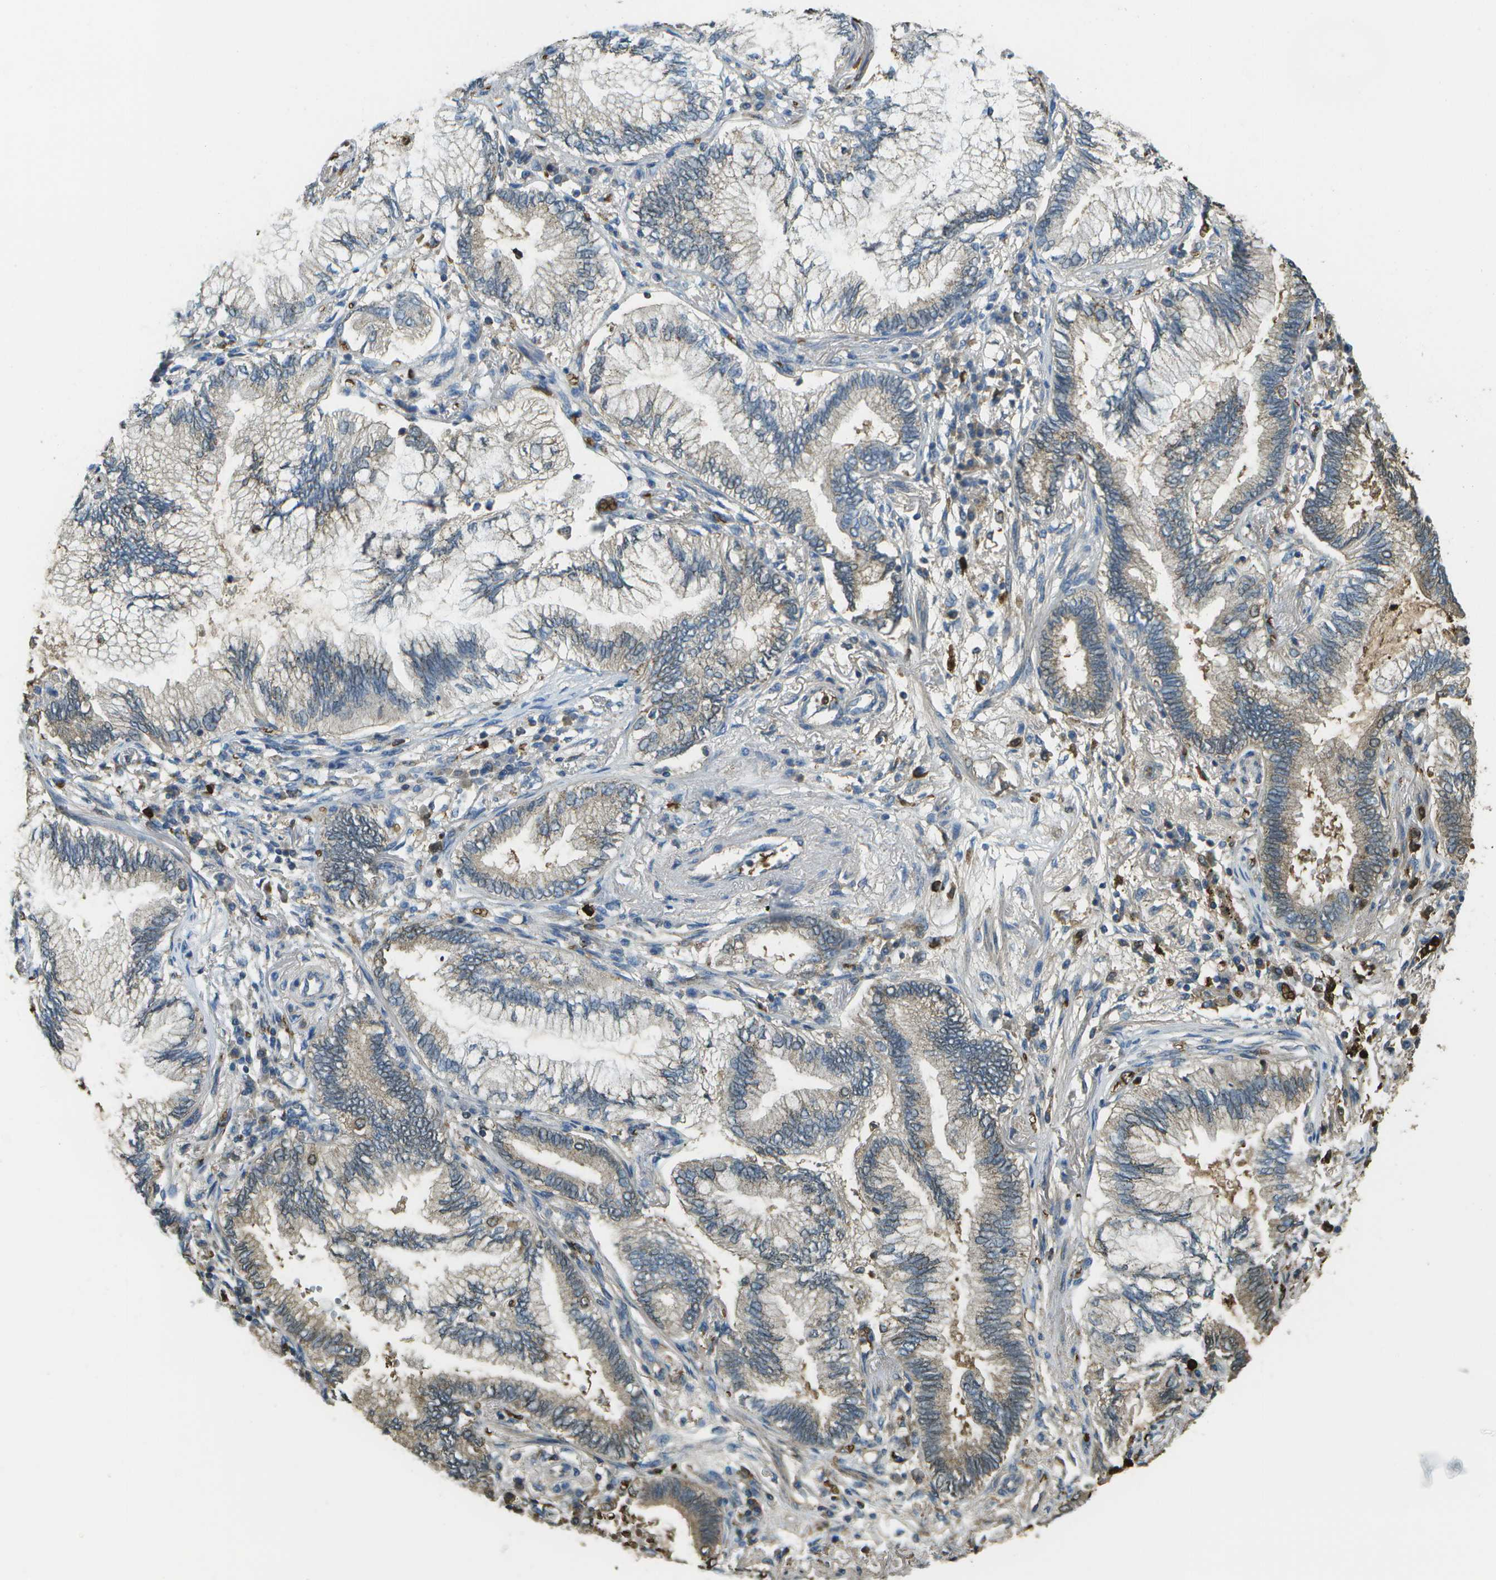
{"staining": {"intensity": "weak", "quantity": "<25%", "location": "cytoplasmic/membranous"}, "tissue": "lung cancer", "cell_type": "Tumor cells", "image_type": "cancer", "snomed": [{"axis": "morphology", "description": "Normal tissue, NOS"}, {"axis": "morphology", "description": "Adenocarcinoma, NOS"}, {"axis": "topography", "description": "Bronchus"}, {"axis": "topography", "description": "Lung"}], "caption": "DAB immunohistochemical staining of human lung cancer (adenocarcinoma) demonstrates no significant staining in tumor cells. The staining was performed using DAB (3,3'-diaminobenzidine) to visualize the protein expression in brown, while the nuclei were stained in blue with hematoxylin (Magnification: 20x).", "gene": "CACHD1", "patient": {"sex": "female", "age": 70}}